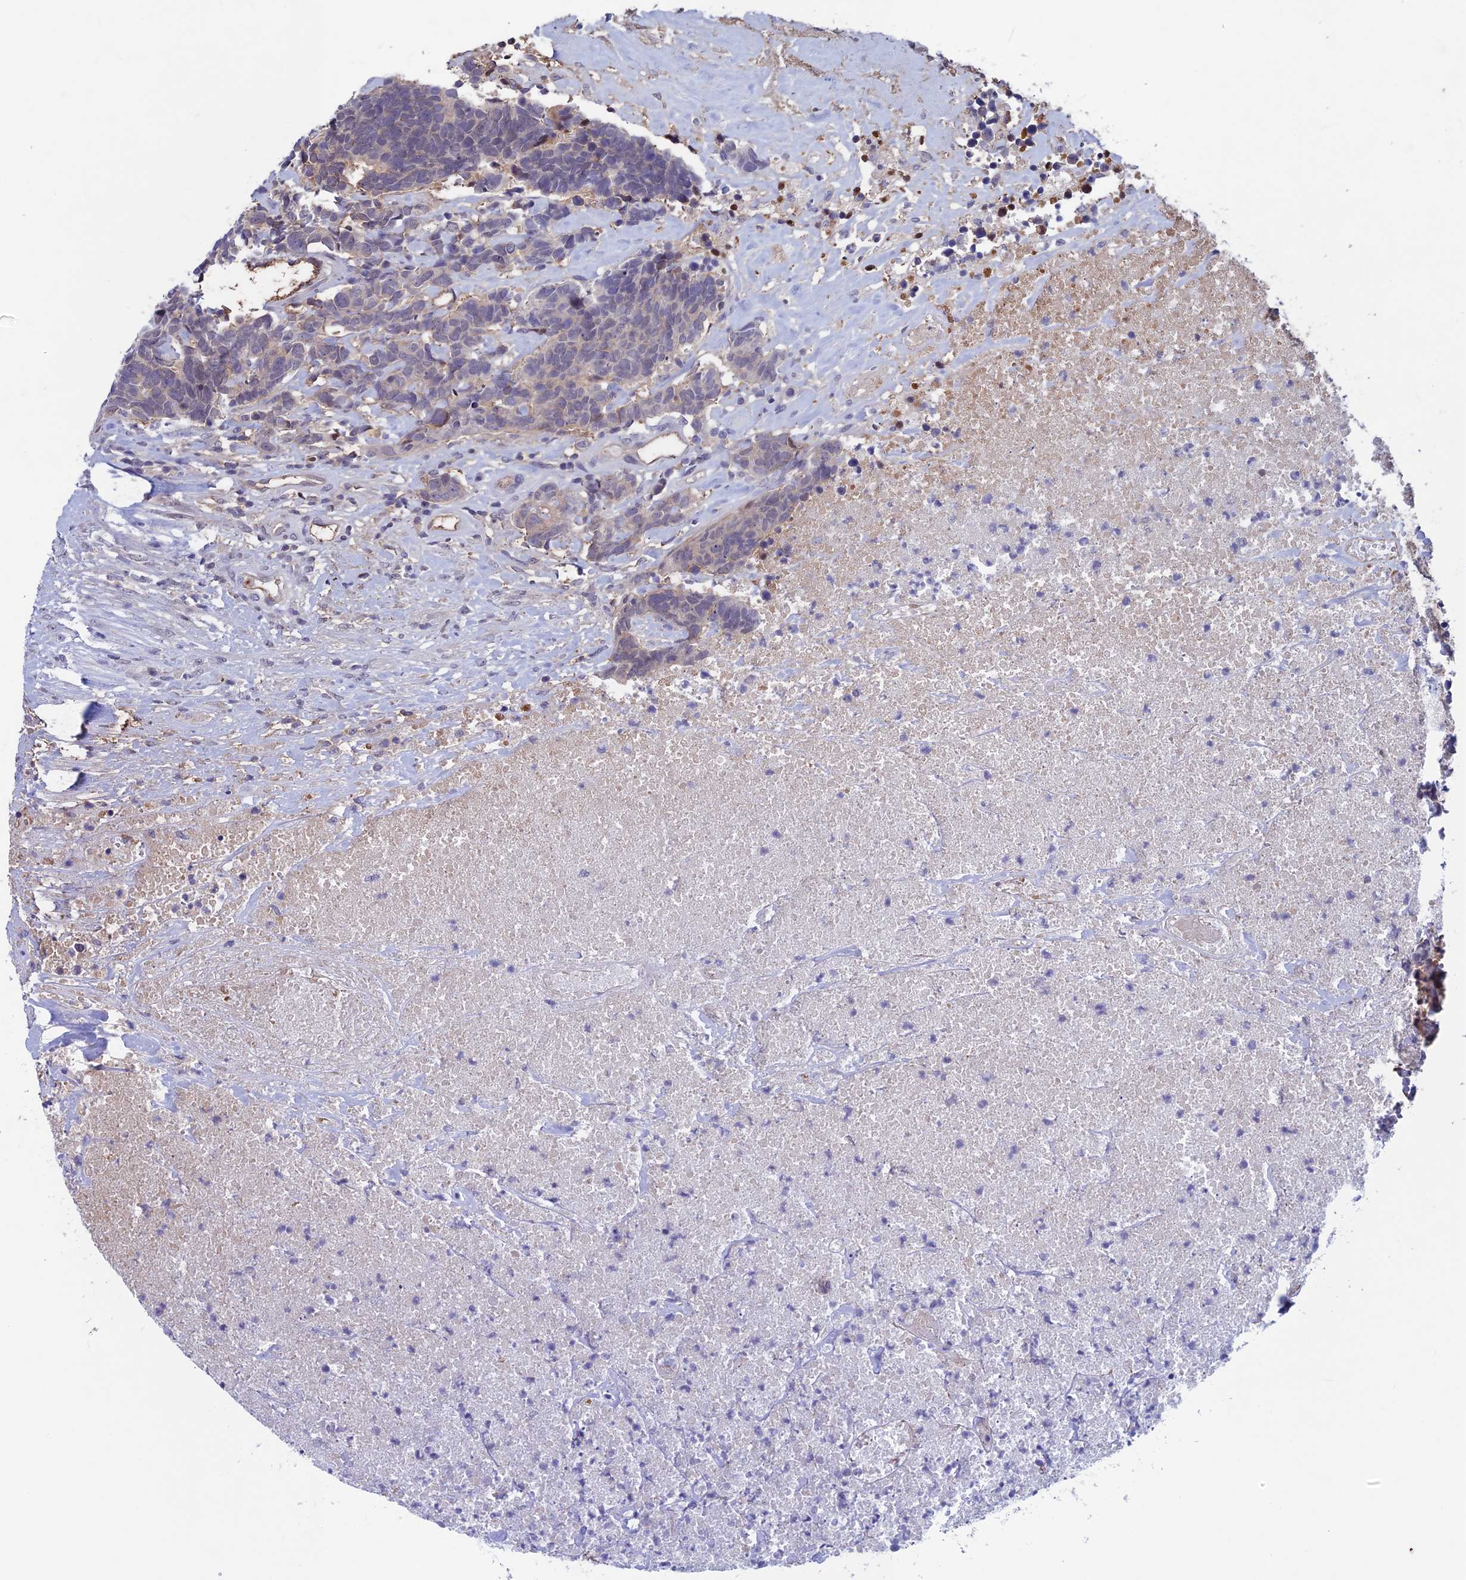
{"staining": {"intensity": "weak", "quantity": "<25%", "location": "cytoplasmic/membranous"}, "tissue": "carcinoid", "cell_type": "Tumor cells", "image_type": "cancer", "snomed": [{"axis": "morphology", "description": "Carcinoma, NOS"}, {"axis": "morphology", "description": "Carcinoid, malignant, NOS"}, {"axis": "topography", "description": "Urinary bladder"}], "caption": "This is an immunohistochemistry (IHC) micrograph of carcinoma. There is no positivity in tumor cells.", "gene": "FKBPL", "patient": {"sex": "male", "age": 57}}